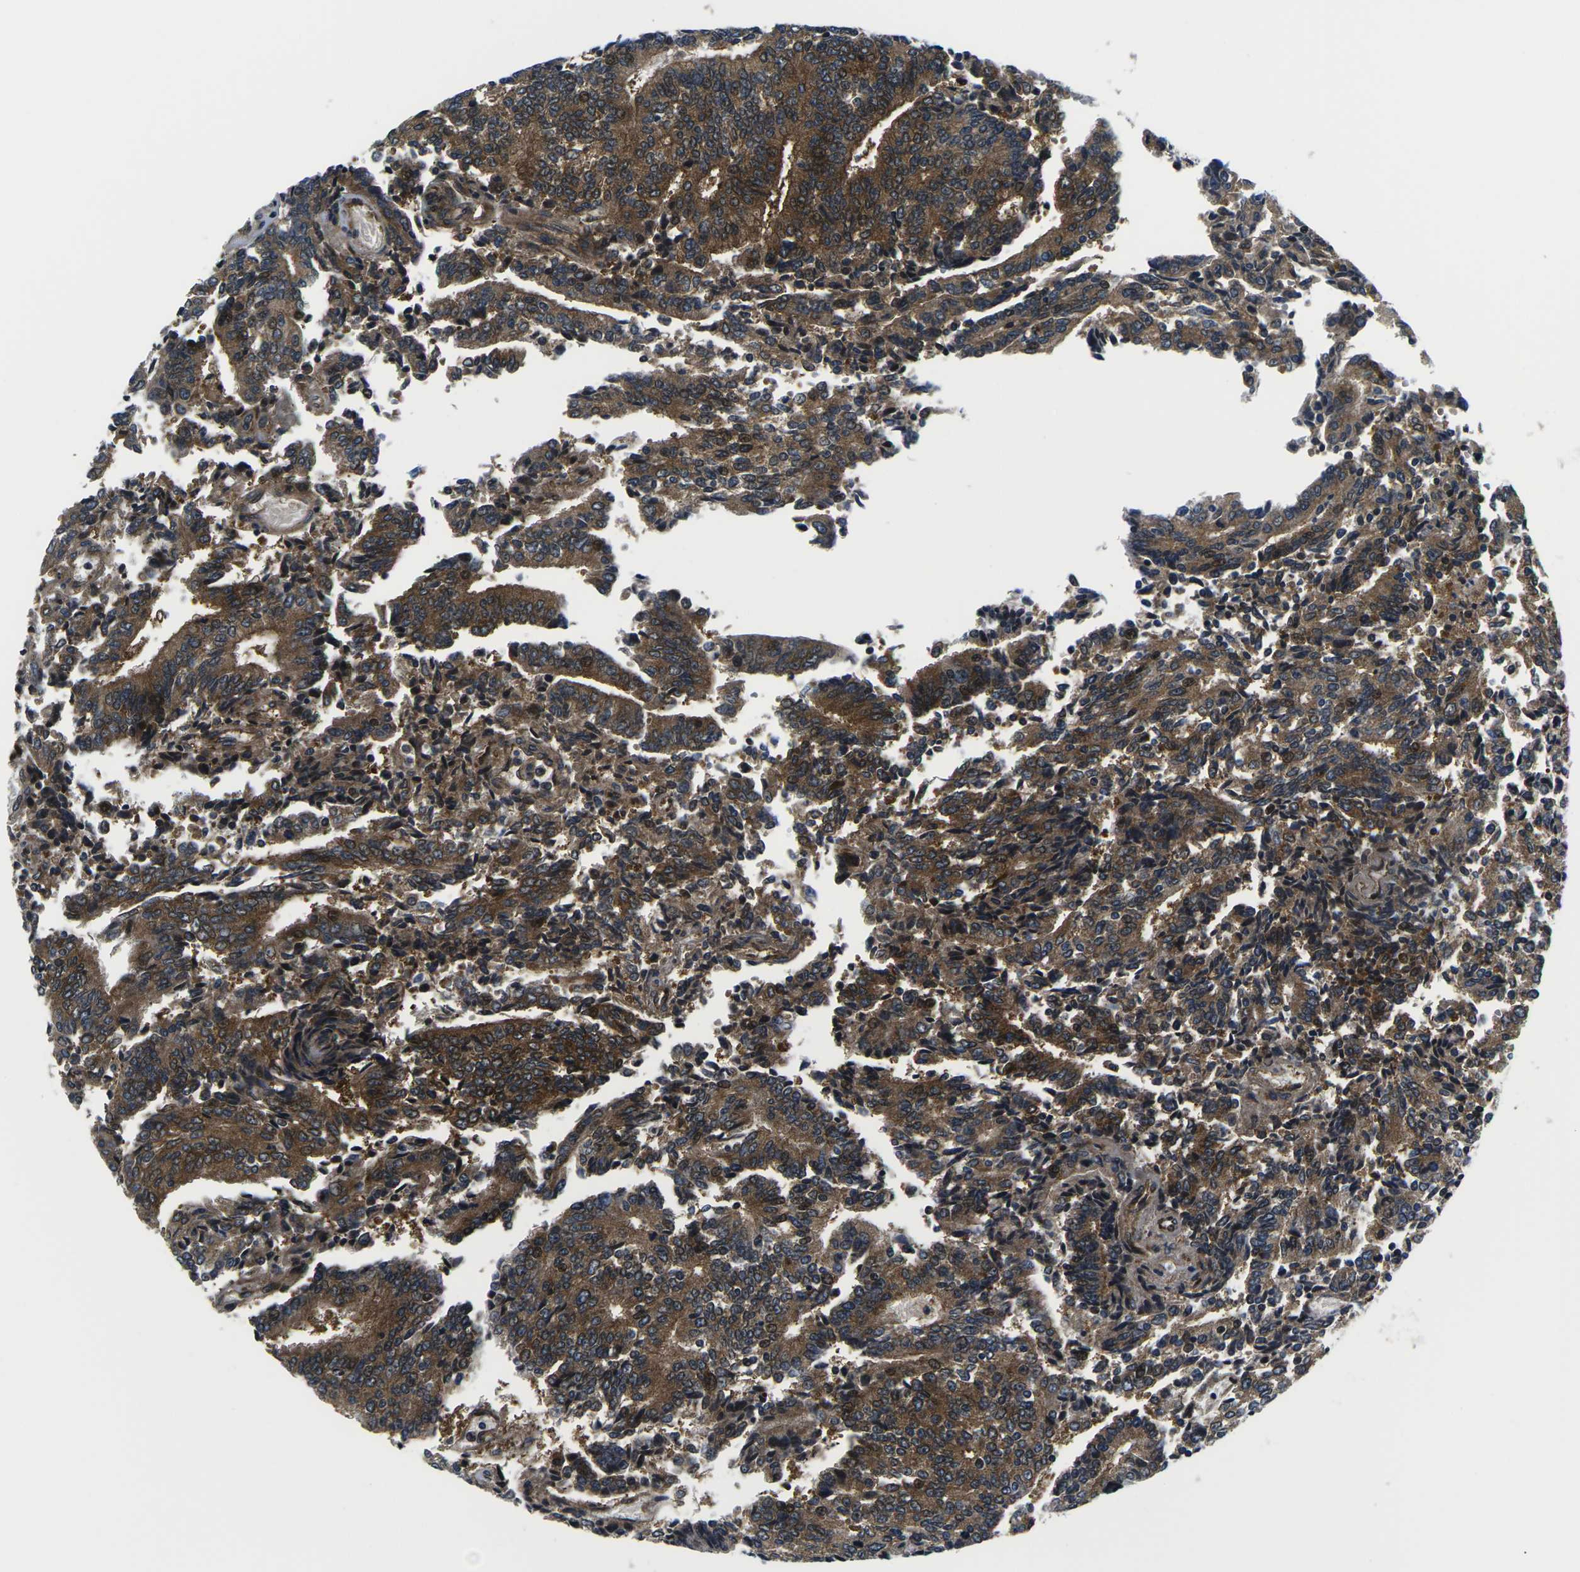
{"staining": {"intensity": "strong", "quantity": ">75%", "location": "cytoplasmic/membranous,nuclear"}, "tissue": "prostate cancer", "cell_type": "Tumor cells", "image_type": "cancer", "snomed": [{"axis": "morphology", "description": "Normal tissue, NOS"}, {"axis": "morphology", "description": "Adenocarcinoma, High grade"}, {"axis": "topography", "description": "Prostate"}, {"axis": "topography", "description": "Seminal veicle"}], "caption": "Tumor cells show high levels of strong cytoplasmic/membranous and nuclear expression in approximately >75% of cells in prostate cancer. Immunohistochemistry stains the protein of interest in brown and the nuclei are stained blue.", "gene": "EIF4E", "patient": {"sex": "male", "age": 55}}